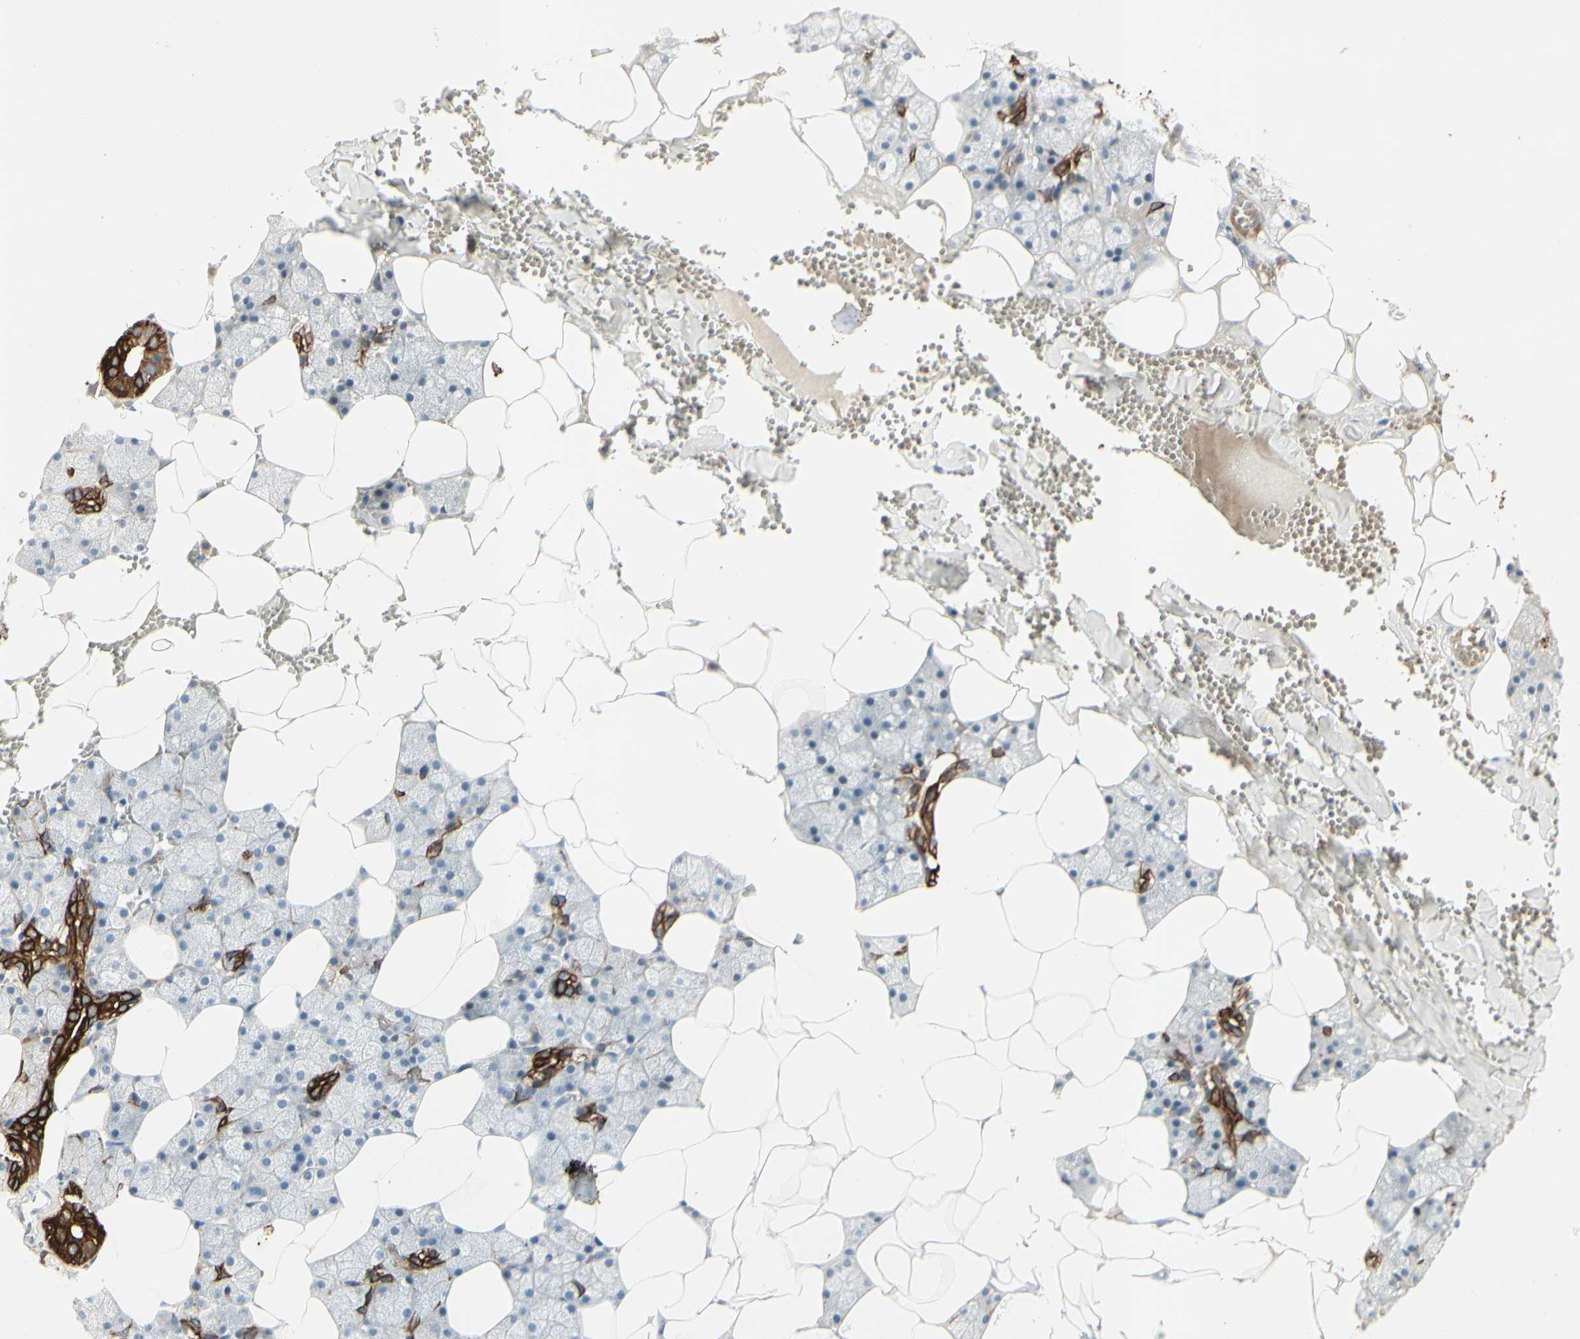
{"staining": {"intensity": "strong", "quantity": "25%-75%", "location": "cytoplasmic/membranous"}, "tissue": "salivary gland", "cell_type": "Glandular cells", "image_type": "normal", "snomed": [{"axis": "morphology", "description": "Normal tissue, NOS"}, {"axis": "topography", "description": "Salivary gland"}], "caption": "IHC photomicrograph of normal human salivary gland stained for a protein (brown), which demonstrates high levels of strong cytoplasmic/membranous staining in about 25%-75% of glandular cells.", "gene": "SKIL", "patient": {"sex": "male", "age": 62}}